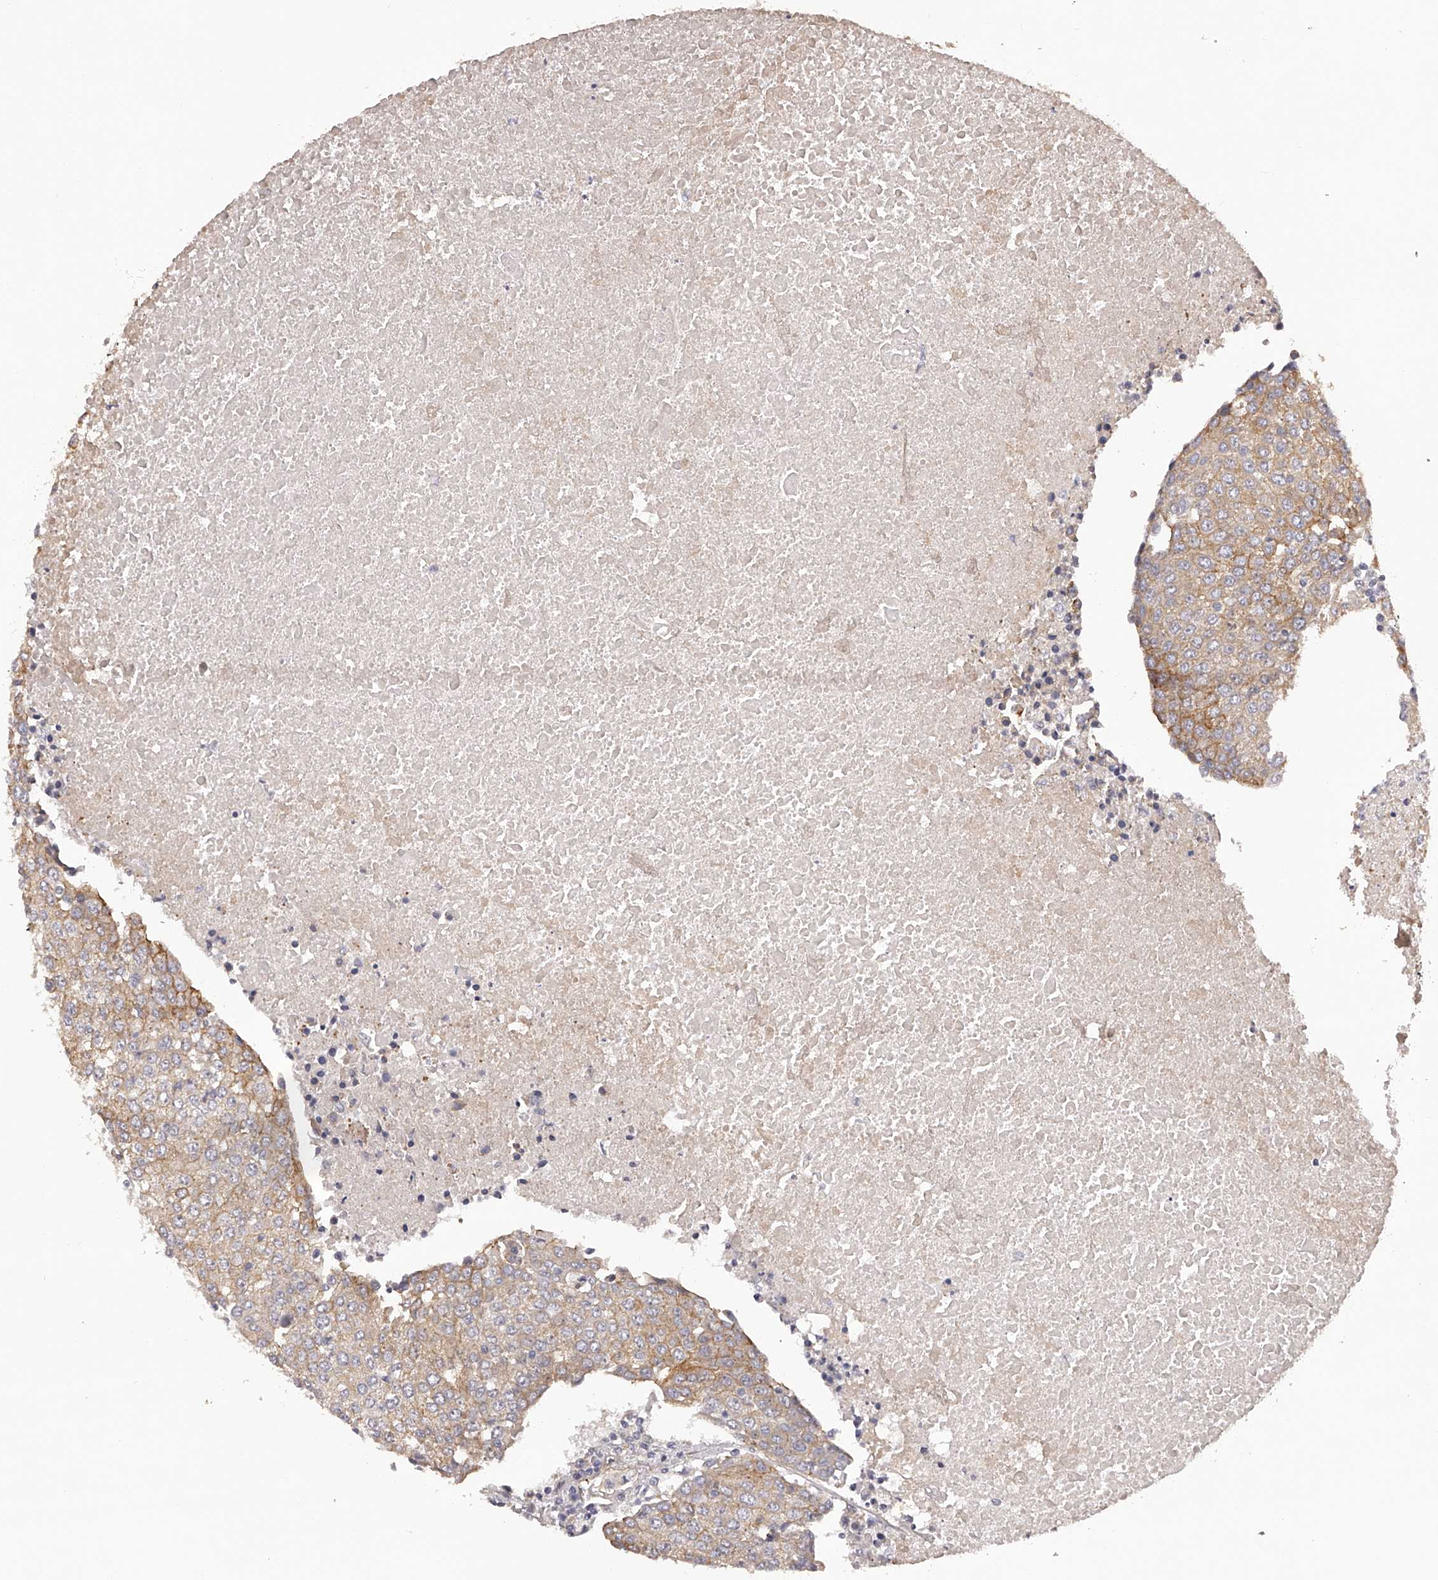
{"staining": {"intensity": "moderate", "quantity": "25%-75%", "location": "cytoplasmic/membranous"}, "tissue": "urothelial cancer", "cell_type": "Tumor cells", "image_type": "cancer", "snomed": [{"axis": "morphology", "description": "Urothelial carcinoma, High grade"}, {"axis": "topography", "description": "Urinary bladder"}], "caption": "Human urothelial carcinoma (high-grade) stained for a protein (brown) reveals moderate cytoplasmic/membranous positive expression in approximately 25%-75% of tumor cells.", "gene": "LTV1", "patient": {"sex": "female", "age": 85}}